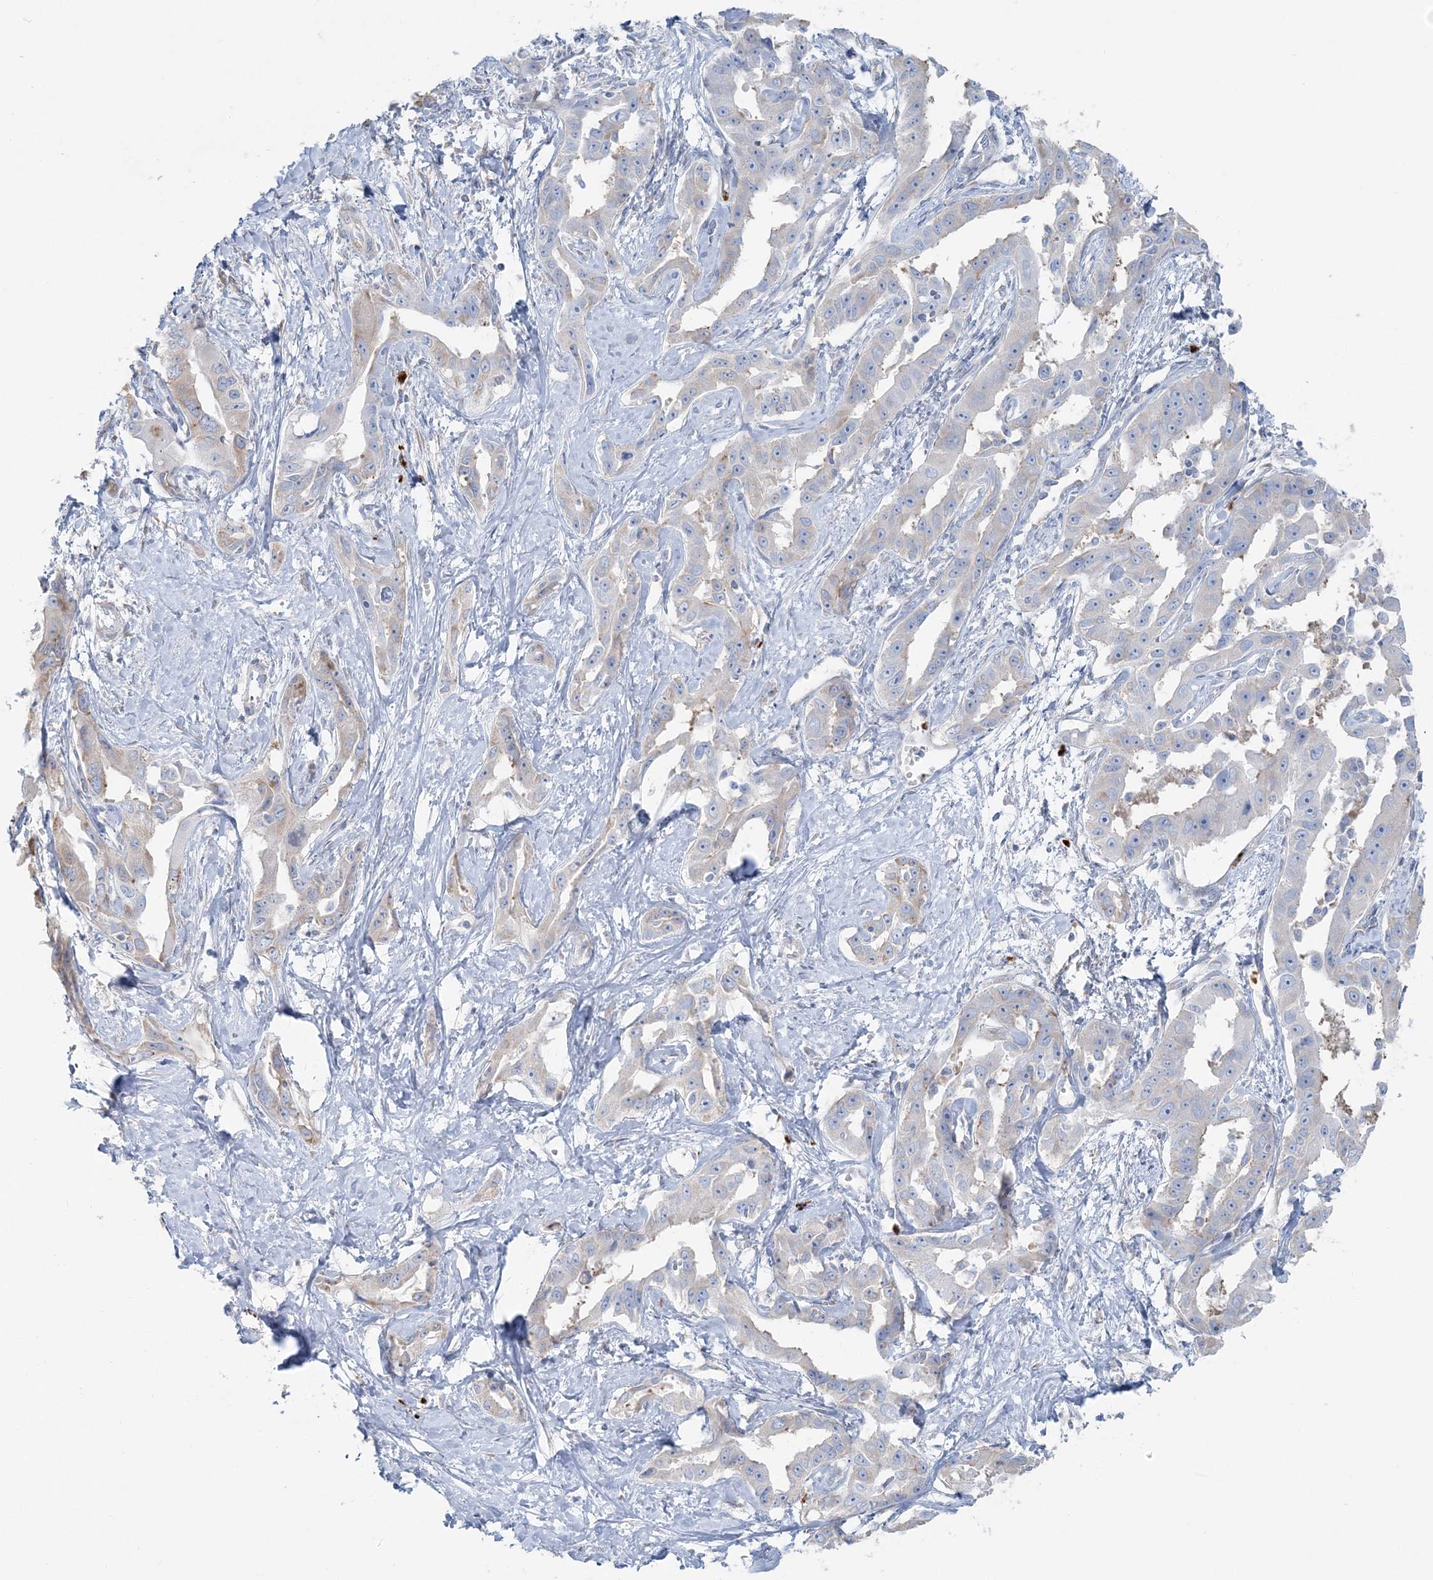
{"staining": {"intensity": "weak", "quantity": "<25%", "location": "cytoplasmic/membranous"}, "tissue": "liver cancer", "cell_type": "Tumor cells", "image_type": "cancer", "snomed": [{"axis": "morphology", "description": "Cholangiocarcinoma"}, {"axis": "topography", "description": "Liver"}], "caption": "A photomicrograph of liver cancer stained for a protein exhibits no brown staining in tumor cells.", "gene": "CCNJ", "patient": {"sex": "male", "age": 59}}